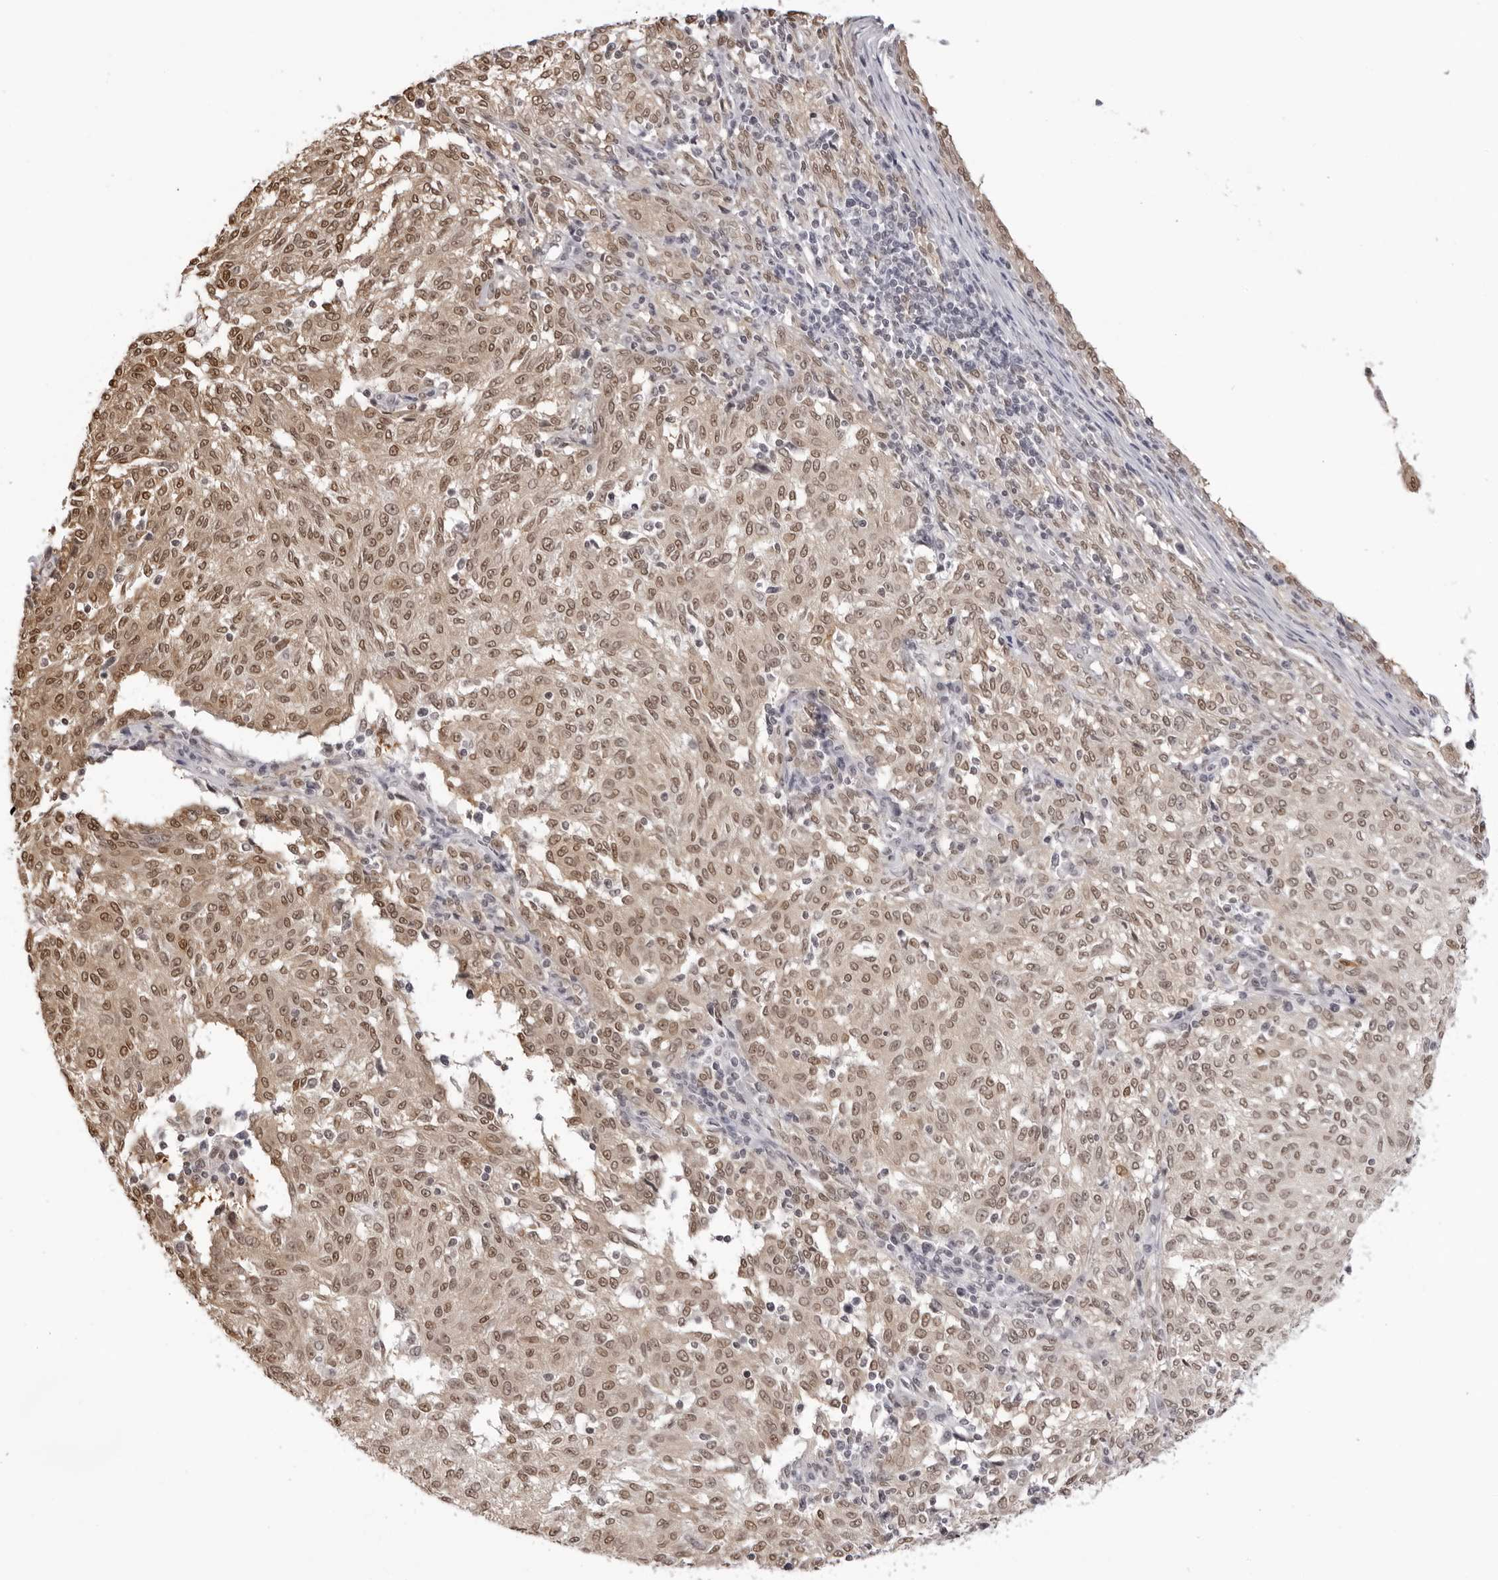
{"staining": {"intensity": "moderate", "quantity": ">75%", "location": "nuclear"}, "tissue": "melanoma", "cell_type": "Tumor cells", "image_type": "cancer", "snomed": [{"axis": "morphology", "description": "Malignant melanoma, NOS"}, {"axis": "topography", "description": "Skin"}], "caption": "Melanoma stained with DAB (3,3'-diaminobenzidine) immunohistochemistry (IHC) demonstrates medium levels of moderate nuclear expression in approximately >75% of tumor cells. (DAB (3,3'-diaminobenzidine) IHC with brightfield microscopy, high magnification).", "gene": "HSPA4", "patient": {"sex": "female", "age": 72}}